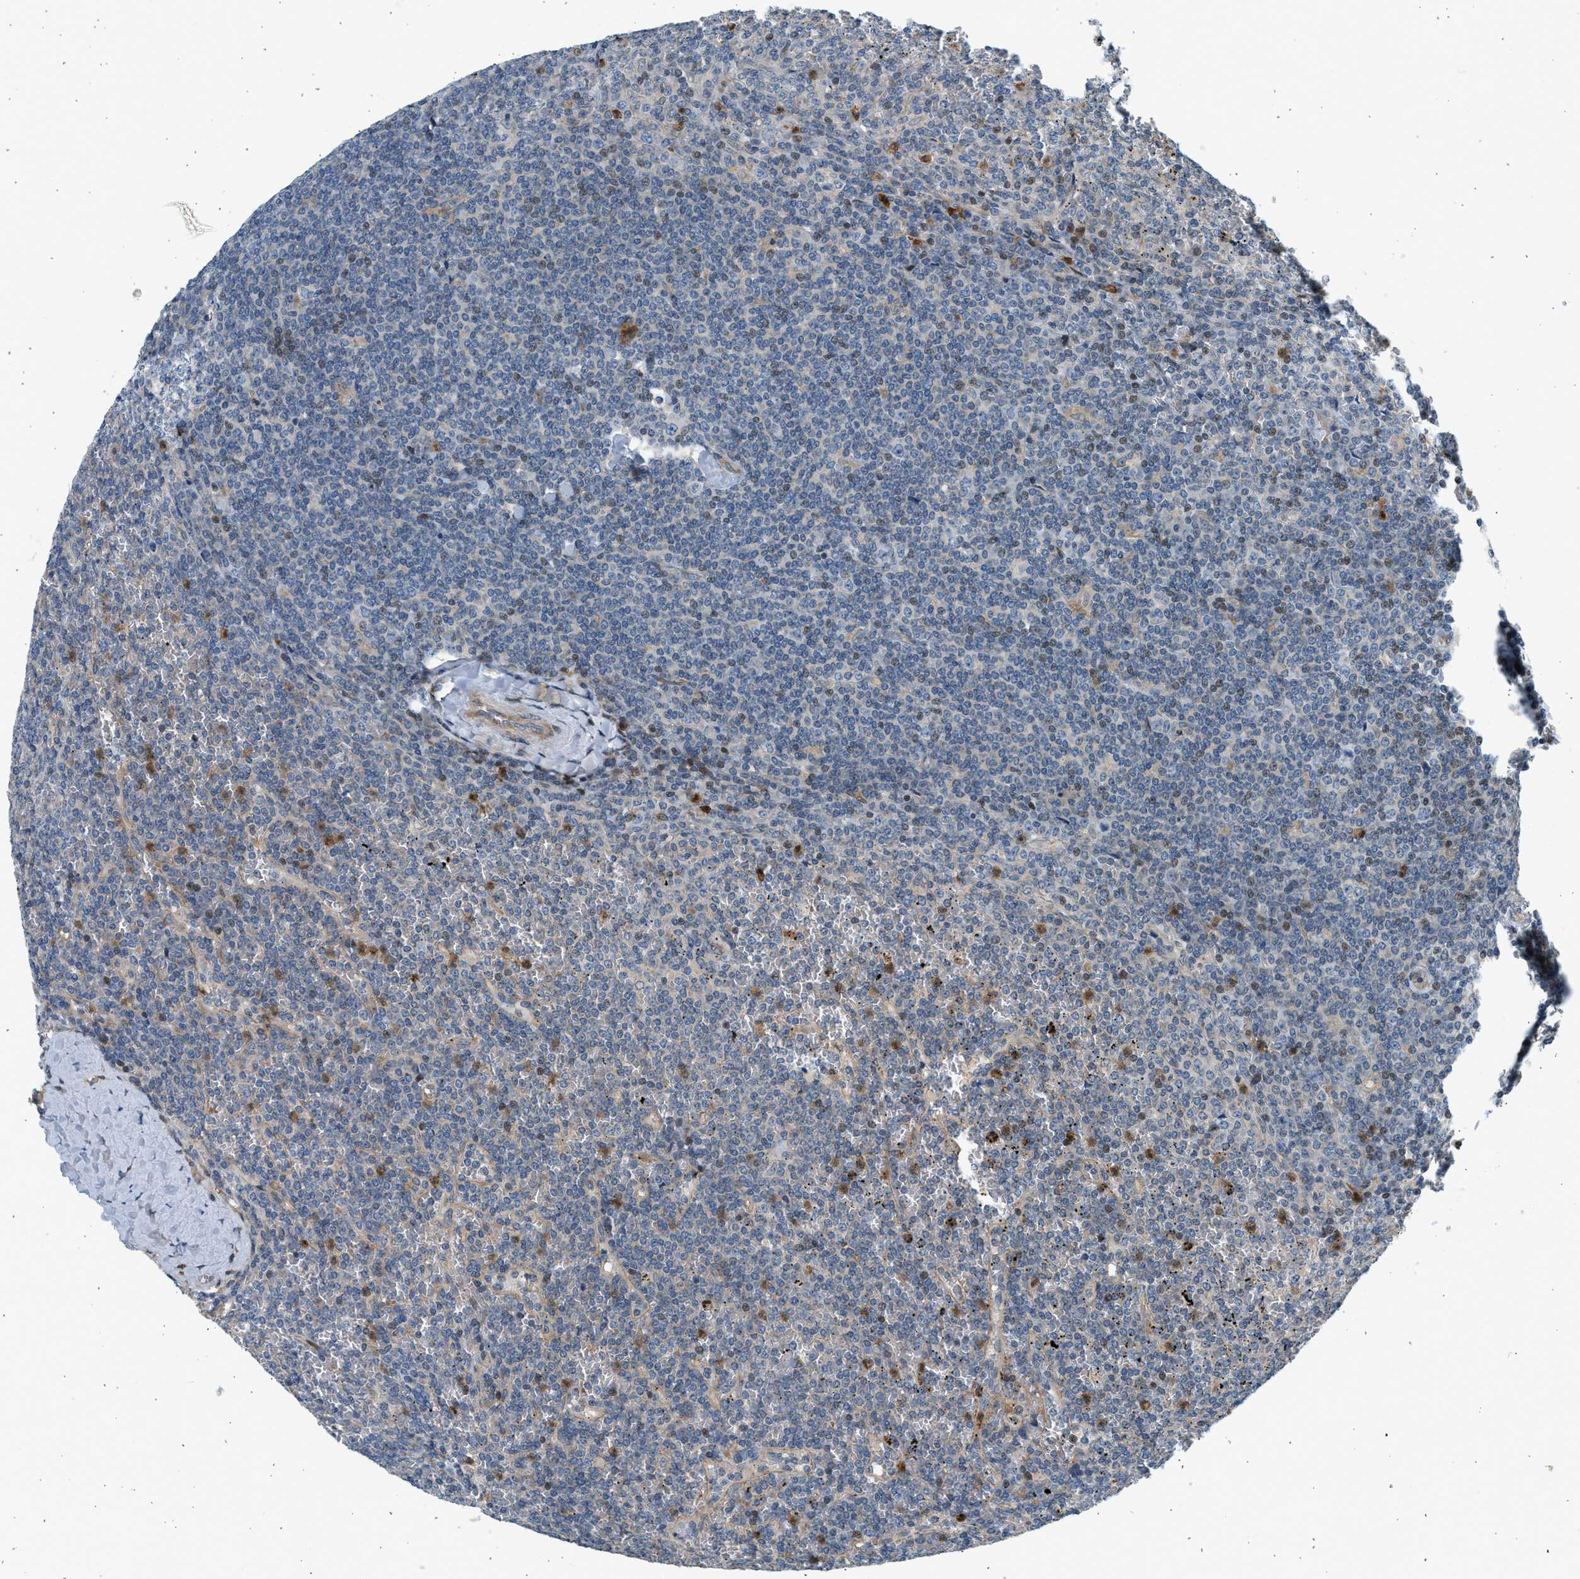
{"staining": {"intensity": "negative", "quantity": "none", "location": "none"}, "tissue": "lymphoma", "cell_type": "Tumor cells", "image_type": "cancer", "snomed": [{"axis": "morphology", "description": "Malignant lymphoma, non-Hodgkin's type, Low grade"}, {"axis": "topography", "description": "Spleen"}], "caption": "High power microscopy image of an immunohistochemistry image of malignant lymphoma, non-Hodgkin's type (low-grade), revealing no significant positivity in tumor cells.", "gene": "NRSN2", "patient": {"sex": "female", "age": 19}}